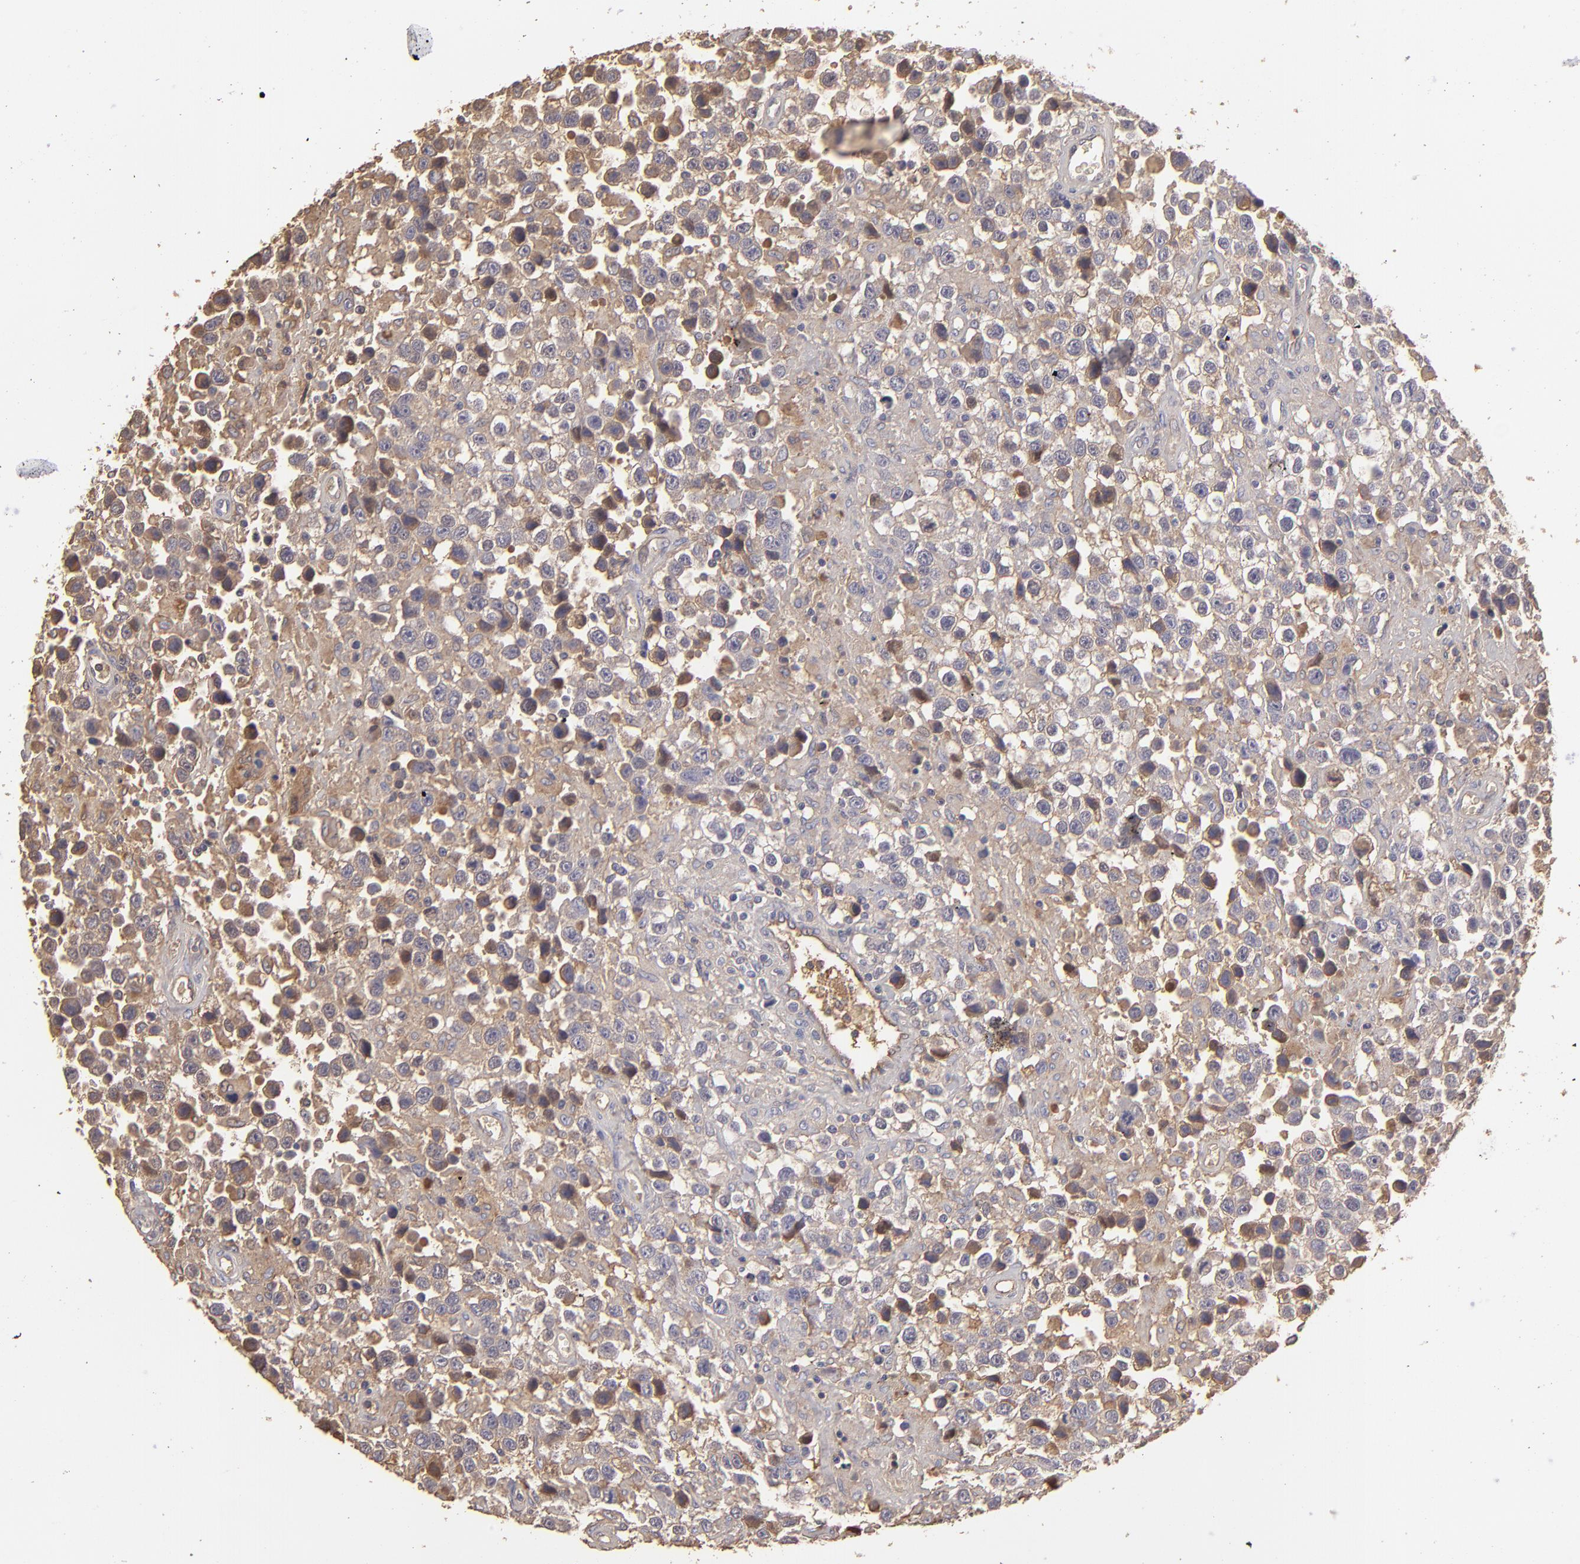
{"staining": {"intensity": "moderate", "quantity": "<25%", "location": "cytoplasmic/membranous"}, "tissue": "testis cancer", "cell_type": "Tumor cells", "image_type": "cancer", "snomed": [{"axis": "morphology", "description": "Seminoma, NOS"}, {"axis": "topography", "description": "Testis"}], "caption": "There is low levels of moderate cytoplasmic/membranous staining in tumor cells of testis seminoma, as demonstrated by immunohistochemical staining (brown color).", "gene": "ABCC4", "patient": {"sex": "male", "age": 43}}